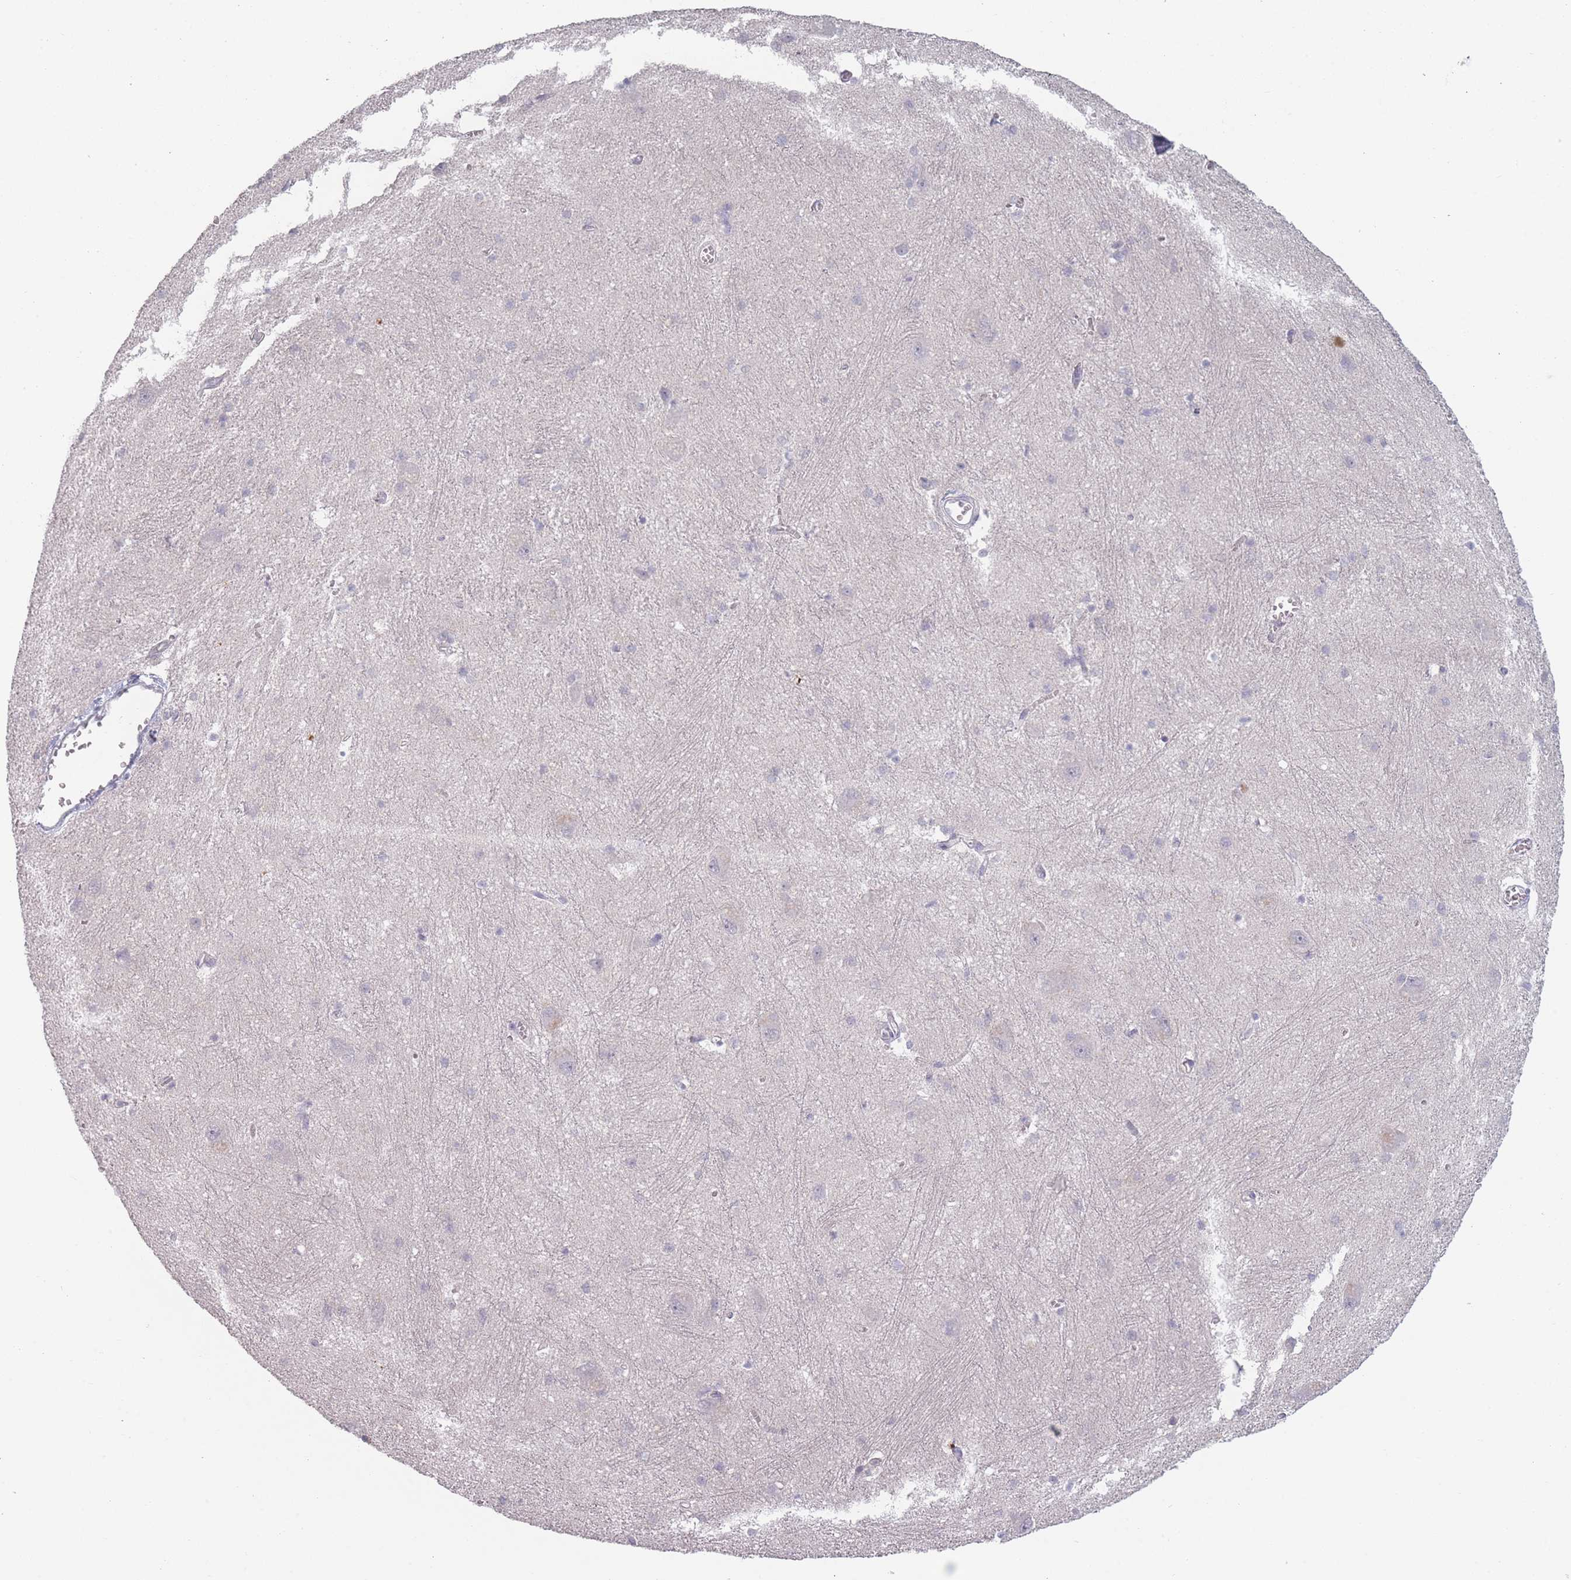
{"staining": {"intensity": "negative", "quantity": "none", "location": "none"}, "tissue": "caudate", "cell_type": "Glial cells", "image_type": "normal", "snomed": [{"axis": "morphology", "description": "Normal tissue, NOS"}, {"axis": "topography", "description": "Lateral ventricle wall"}], "caption": "This is an immunohistochemistry (IHC) histopathology image of unremarkable human caudate. There is no positivity in glial cells.", "gene": "RASL10B", "patient": {"sex": "male", "age": 37}}